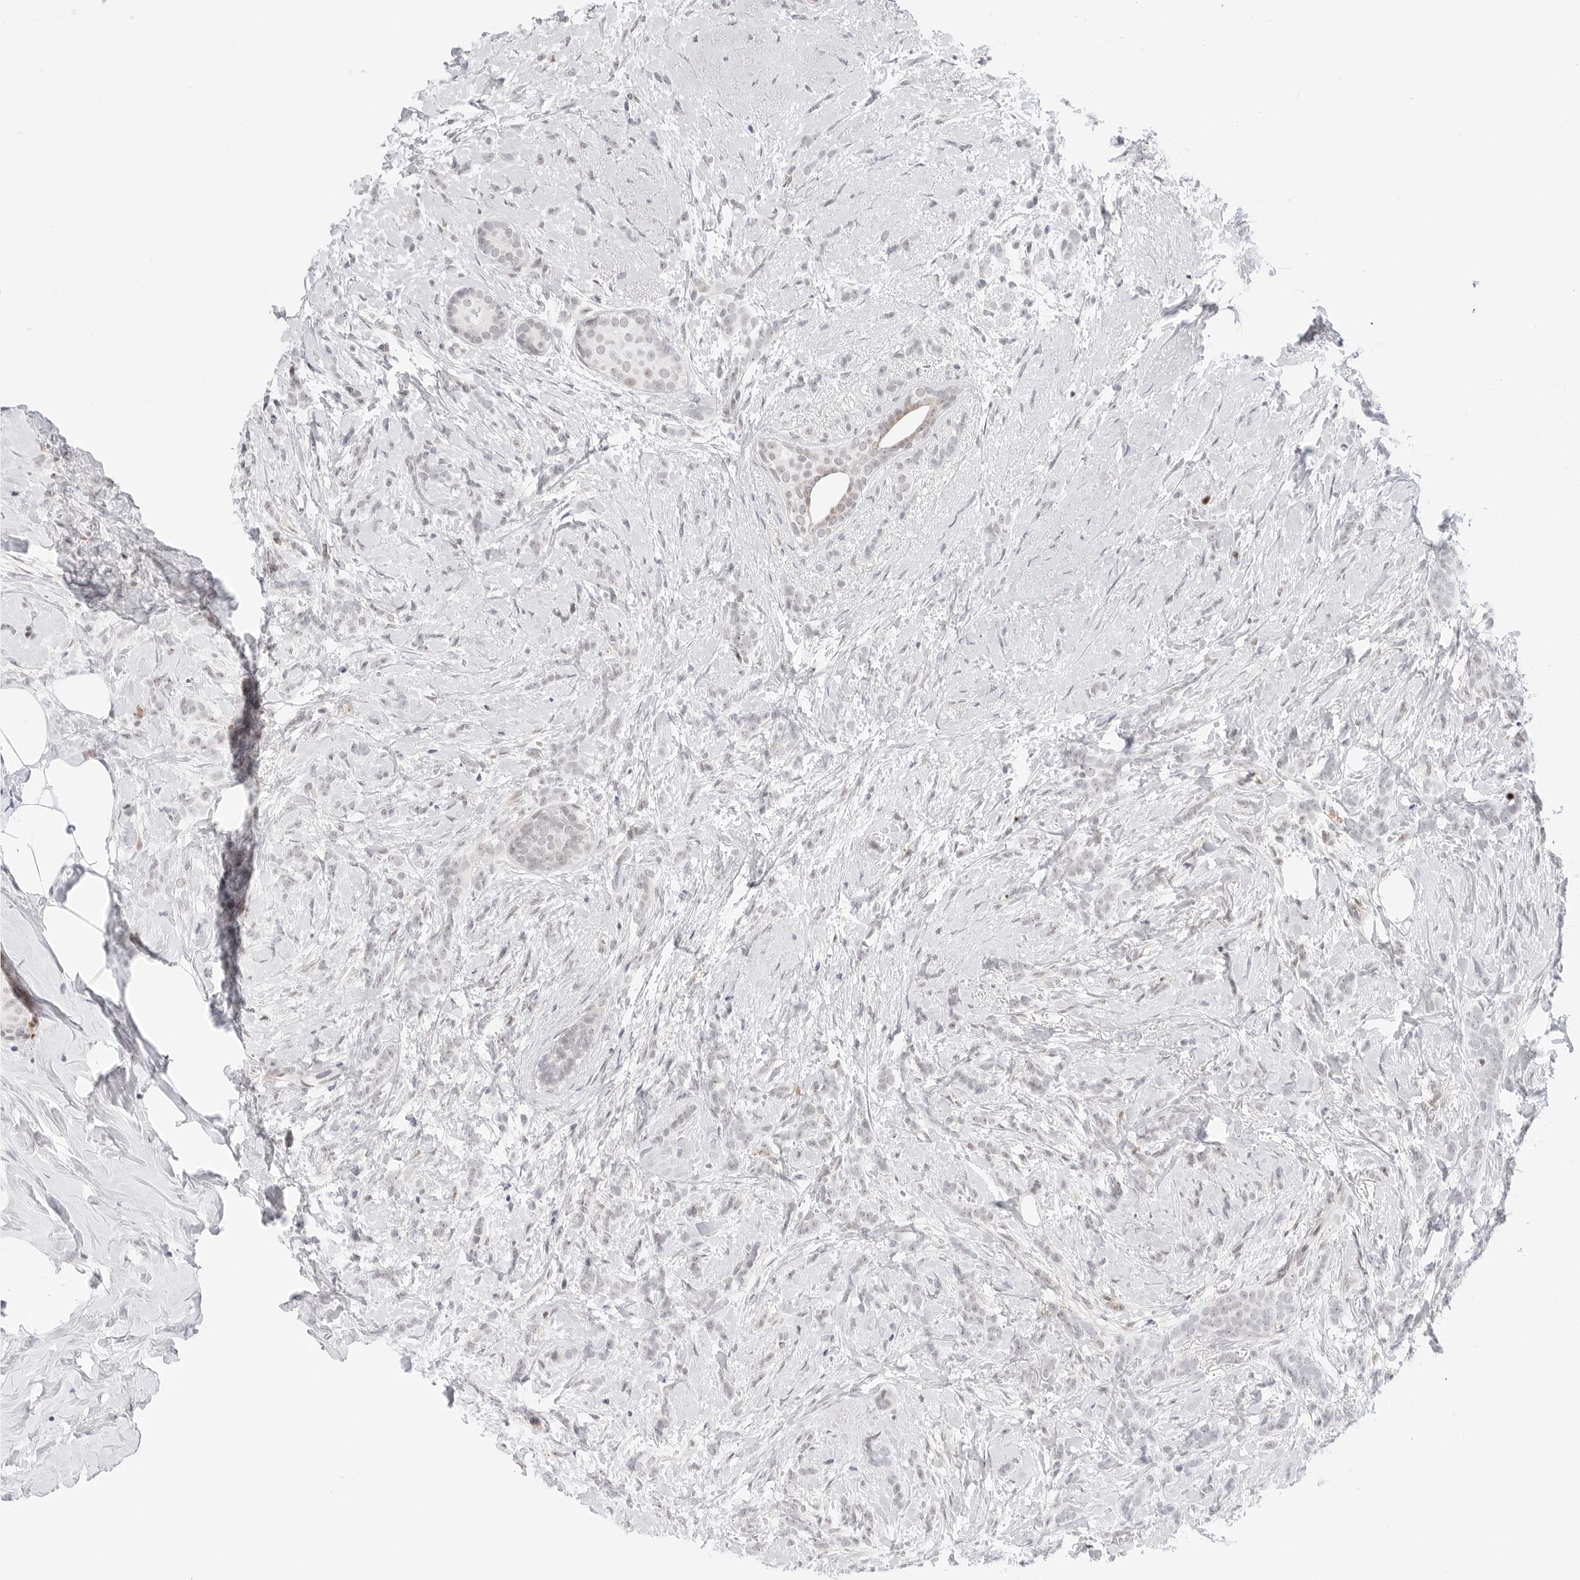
{"staining": {"intensity": "moderate", "quantity": "<25%", "location": "cytoplasmic/membranous"}, "tissue": "breast cancer", "cell_type": "Tumor cells", "image_type": "cancer", "snomed": [{"axis": "morphology", "description": "Lobular carcinoma, in situ"}, {"axis": "morphology", "description": "Lobular carcinoma"}, {"axis": "topography", "description": "Breast"}], "caption": "A micrograph of human breast cancer stained for a protein shows moderate cytoplasmic/membranous brown staining in tumor cells. The staining was performed using DAB, with brown indicating positive protein expression. Nuclei are stained blue with hematoxylin.", "gene": "HIPK3", "patient": {"sex": "female", "age": 41}}